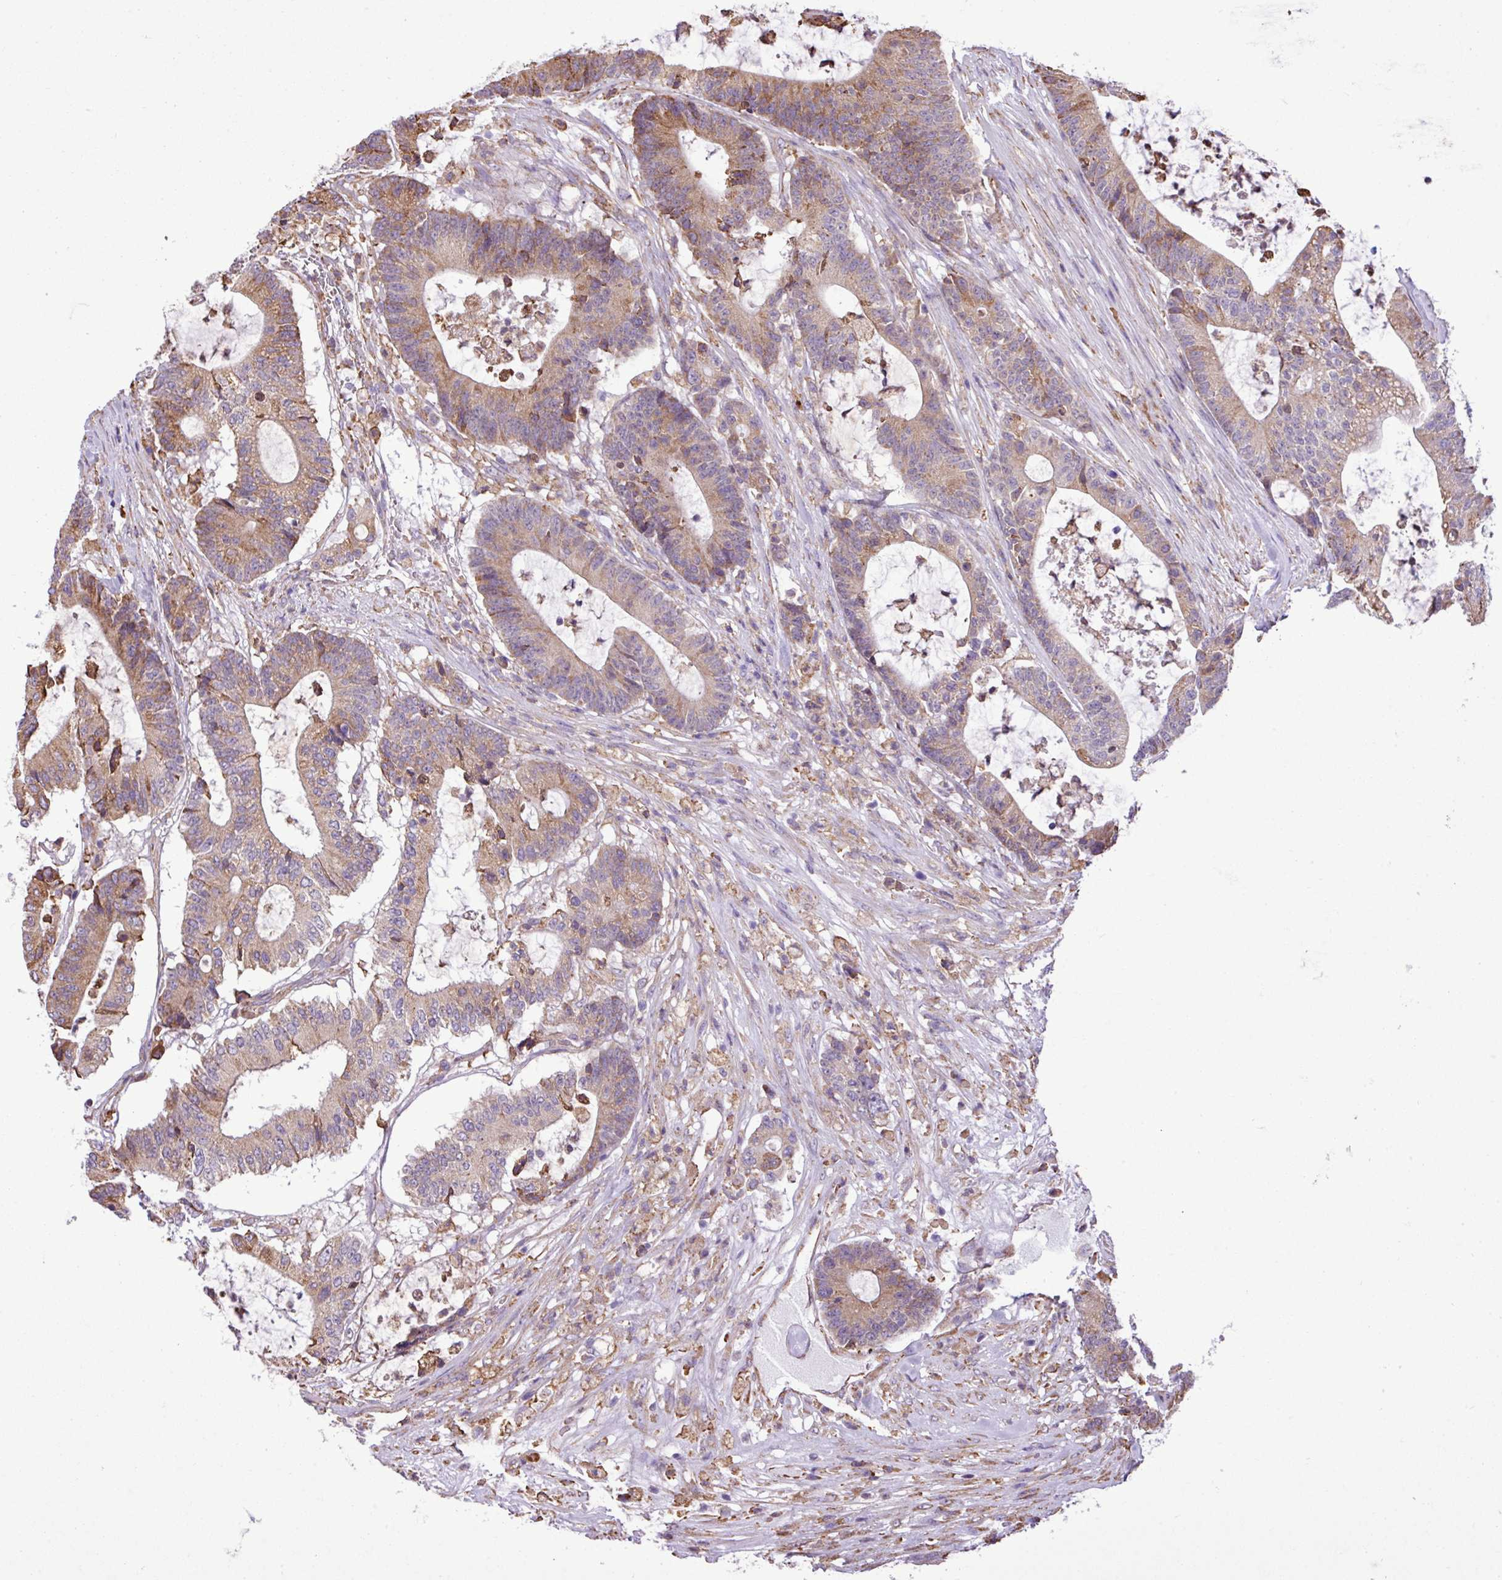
{"staining": {"intensity": "moderate", "quantity": ">75%", "location": "cytoplasmic/membranous"}, "tissue": "colorectal cancer", "cell_type": "Tumor cells", "image_type": "cancer", "snomed": [{"axis": "morphology", "description": "Adenocarcinoma, NOS"}, {"axis": "topography", "description": "Colon"}], "caption": "Brown immunohistochemical staining in human colorectal cancer shows moderate cytoplasmic/membranous staining in about >75% of tumor cells.", "gene": "ZSCAN5A", "patient": {"sex": "female", "age": 84}}